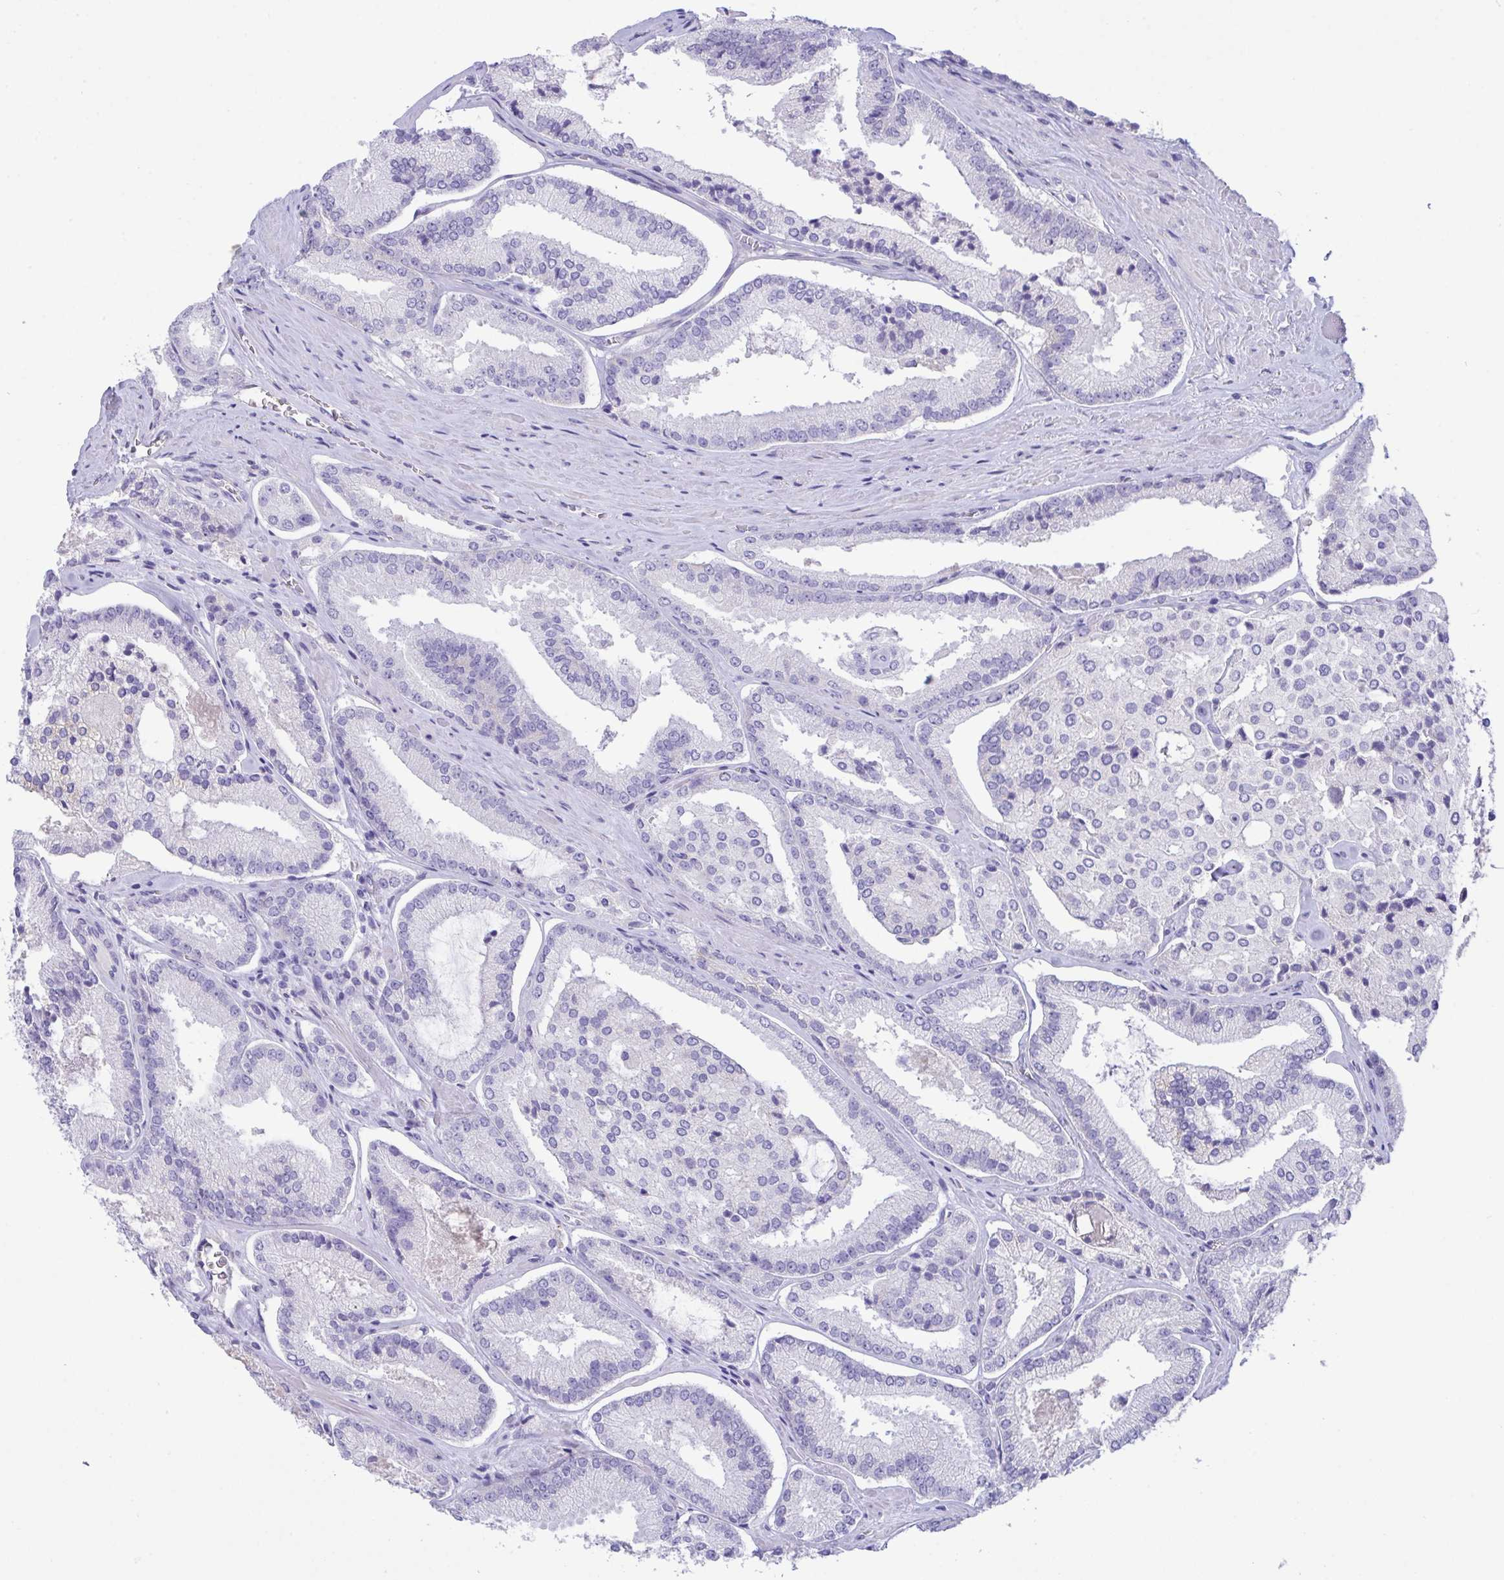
{"staining": {"intensity": "negative", "quantity": "none", "location": "none"}, "tissue": "prostate cancer", "cell_type": "Tumor cells", "image_type": "cancer", "snomed": [{"axis": "morphology", "description": "Adenocarcinoma, High grade"}, {"axis": "topography", "description": "Prostate"}], "caption": "DAB (3,3'-diaminobenzidine) immunohistochemical staining of high-grade adenocarcinoma (prostate) shows no significant positivity in tumor cells.", "gene": "TMEM106B", "patient": {"sex": "male", "age": 73}}